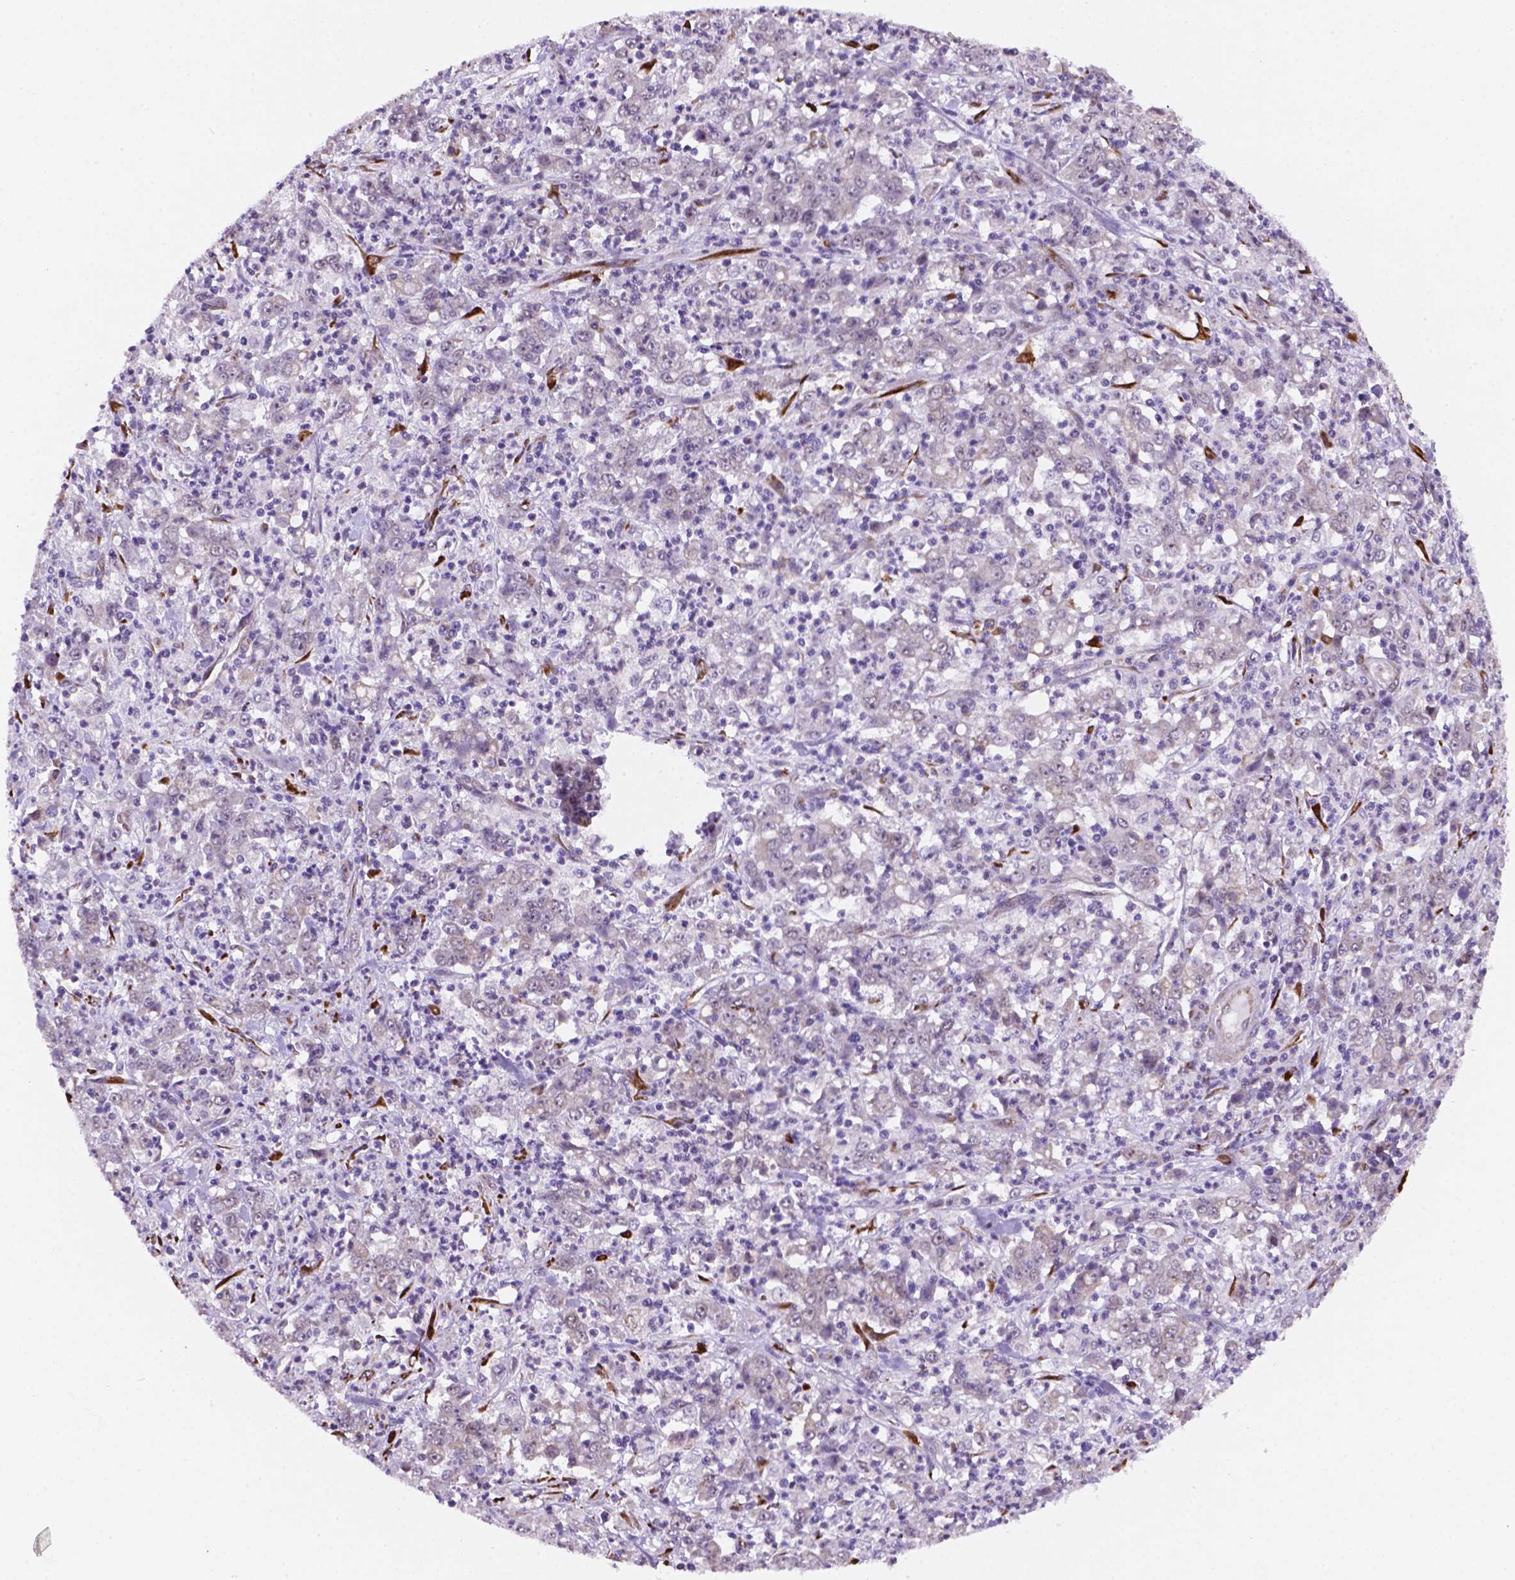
{"staining": {"intensity": "weak", "quantity": "<25%", "location": "cytoplasmic/membranous"}, "tissue": "stomach cancer", "cell_type": "Tumor cells", "image_type": "cancer", "snomed": [{"axis": "morphology", "description": "Adenocarcinoma, NOS"}, {"axis": "topography", "description": "Stomach, lower"}], "caption": "Tumor cells show no significant positivity in stomach cancer (adenocarcinoma).", "gene": "FNIP1", "patient": {"sex": "female", "age": 71}}